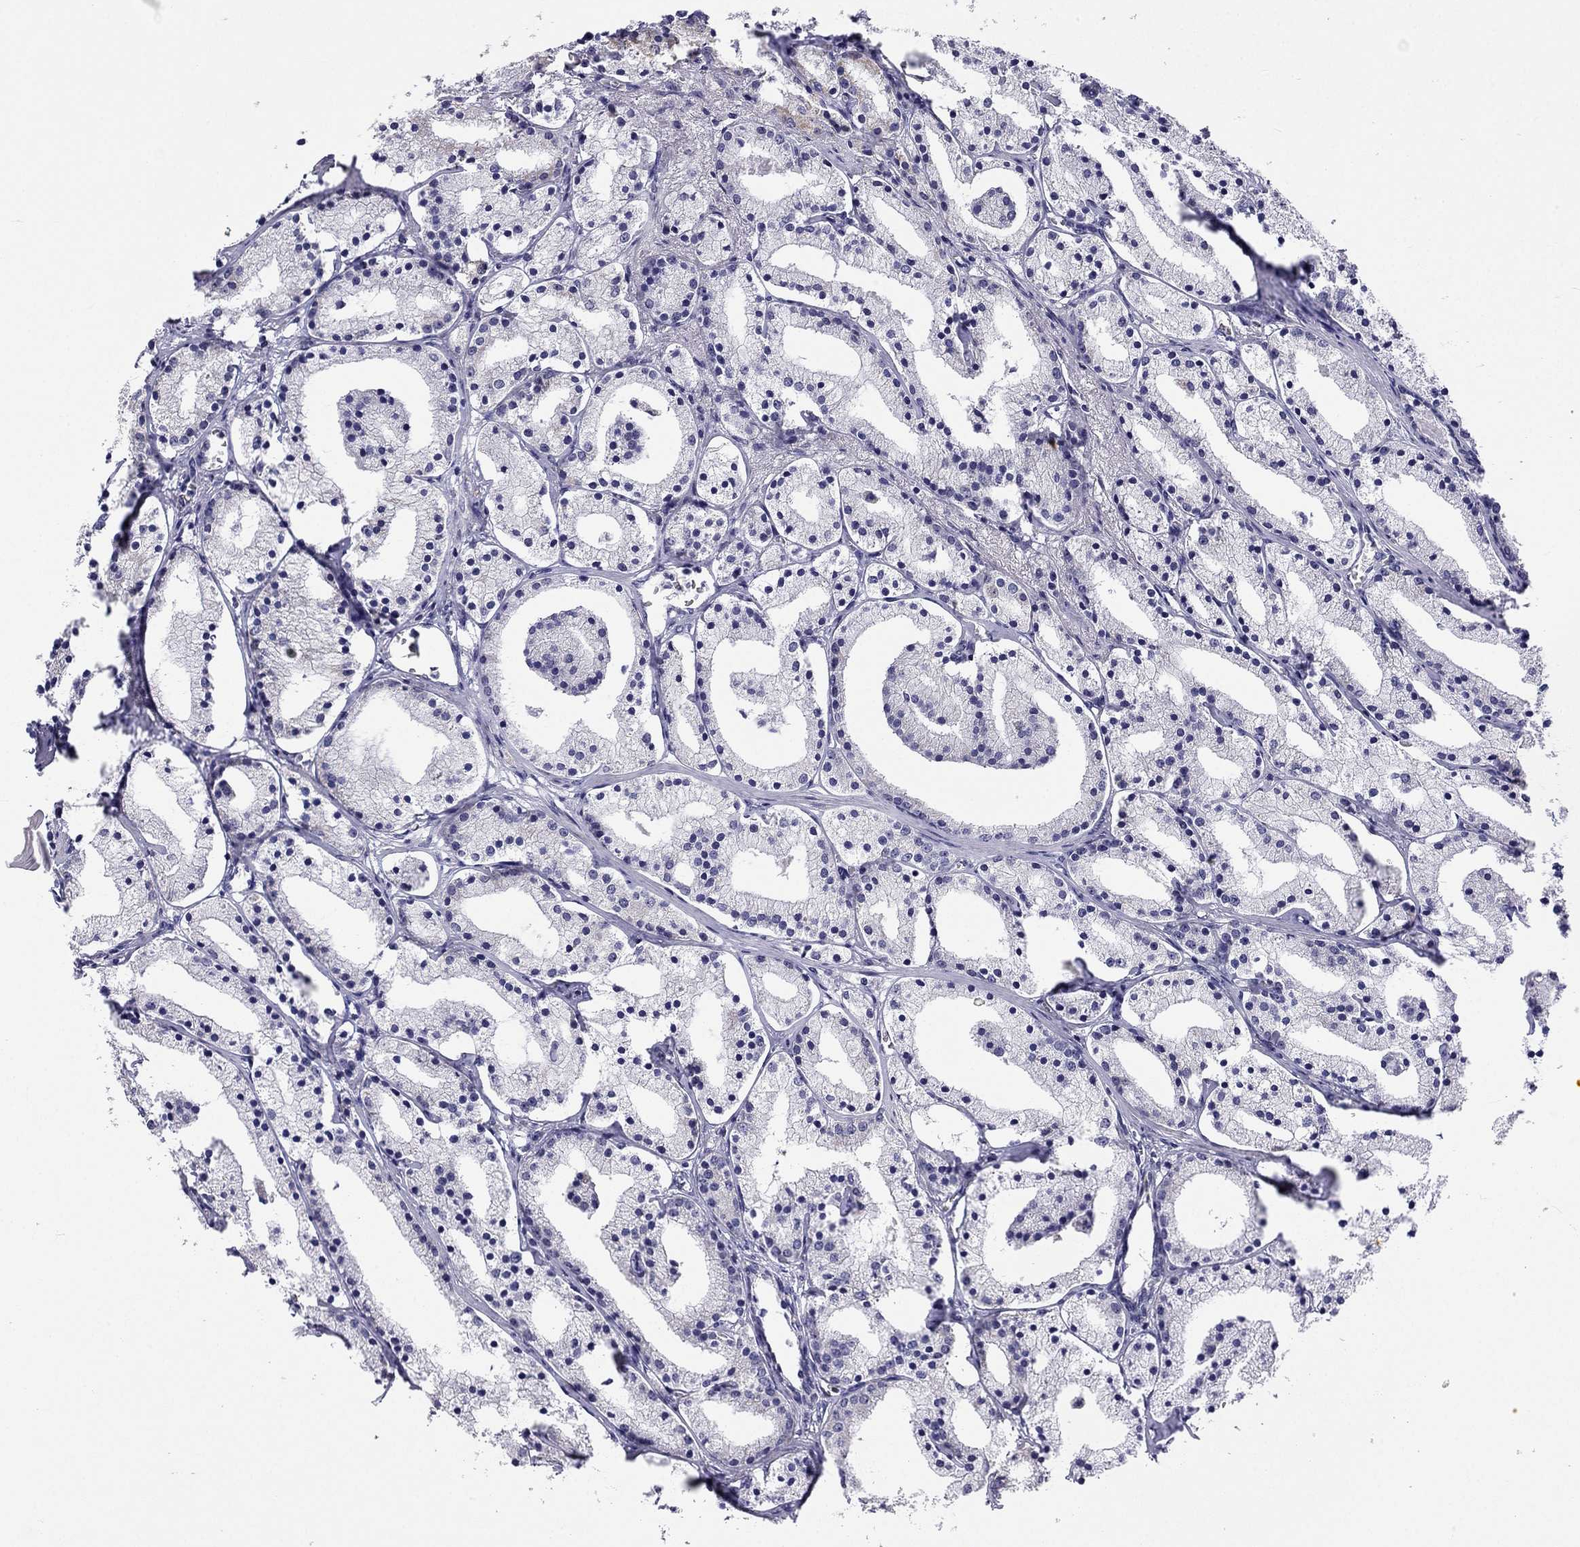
{"staining": {"intensity": "negative", "quantity": "none", "location": "none"}, "tissue": "prostate cancer", "cell_type": "Tumor cells", "image_type": "cancer", "snomed": [{"axis": "morphology", "description": "Adenocarcinoma, NOS"}, {"axis": "topography", "description": "Prostate"}], "caption": "A high-resolution histopathology image shows immunohistochemistry (IHC) staining of prostate adenocarcinoma, which displays no significant expression in tumor cells.", "gene": "C5orf49", "patient": {"sex": "male", "age": 69}}